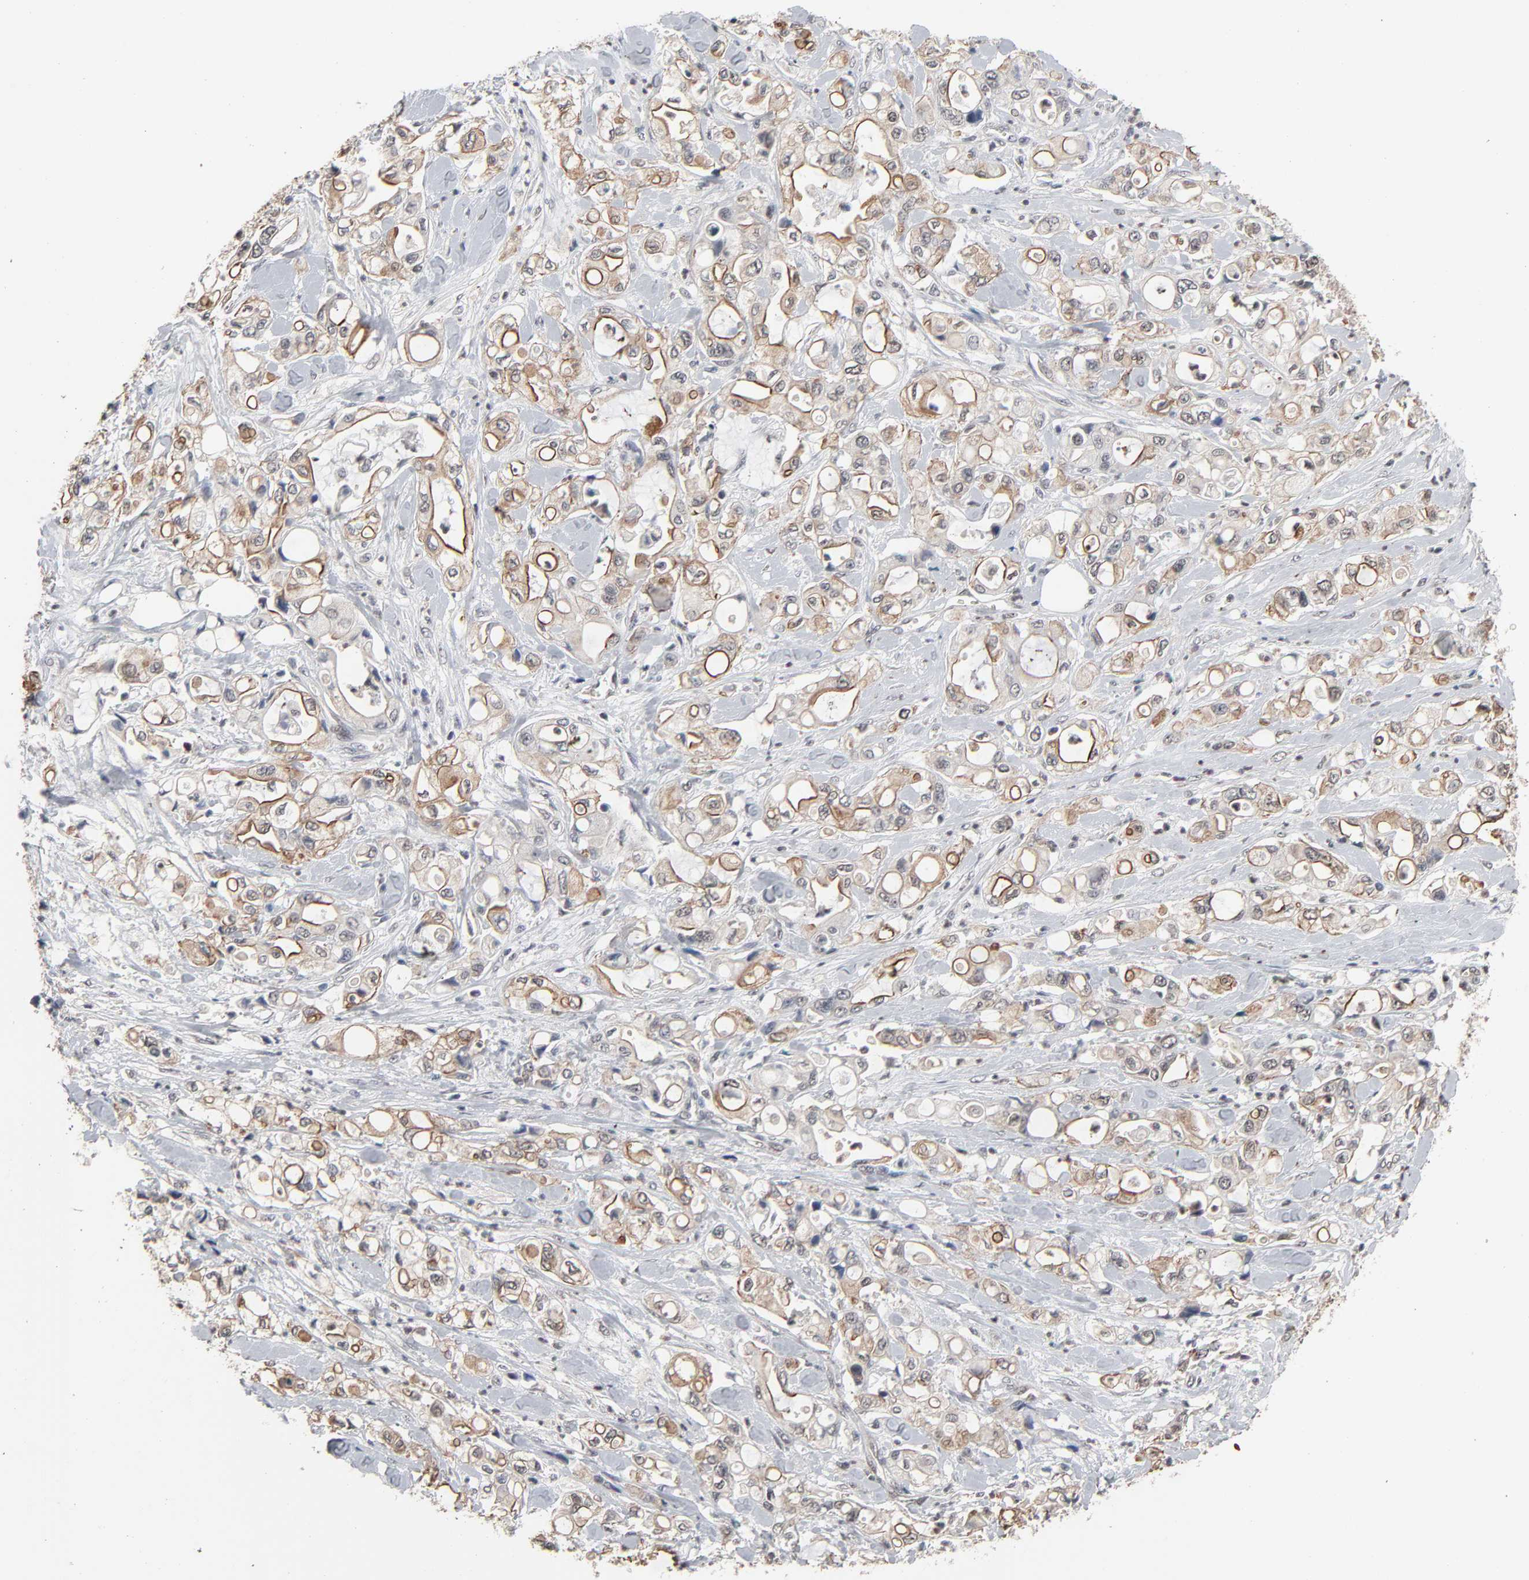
{"staining": {"intensity": "moderate", "quantity": "25%-75%", "location": "cytoplasmic/membranous"}, "tissue": "pancreatic cancer", "cell_type": "Tumor cells", "image_type": "cancer", "snomed": [{"axis": "morphology", "description": "Adenocarcinoma, NOS"}, {"axis": "topography", "description": "Pancreas"}], "caption": "A photomicrograph of human adenocarcinoma (pancreatic) stained for a protein reveals moderate cytoplasmic/membranous brown staining in tumor cells. The protein of interest is stained brown, and the nuclei are stained in blue (DAB (3,3'-diaminobenzidine) IHC with brightfield microscopy, high magnification).", "gene": "ZNF419", "patient": {"sex": "male", "age": 70}}